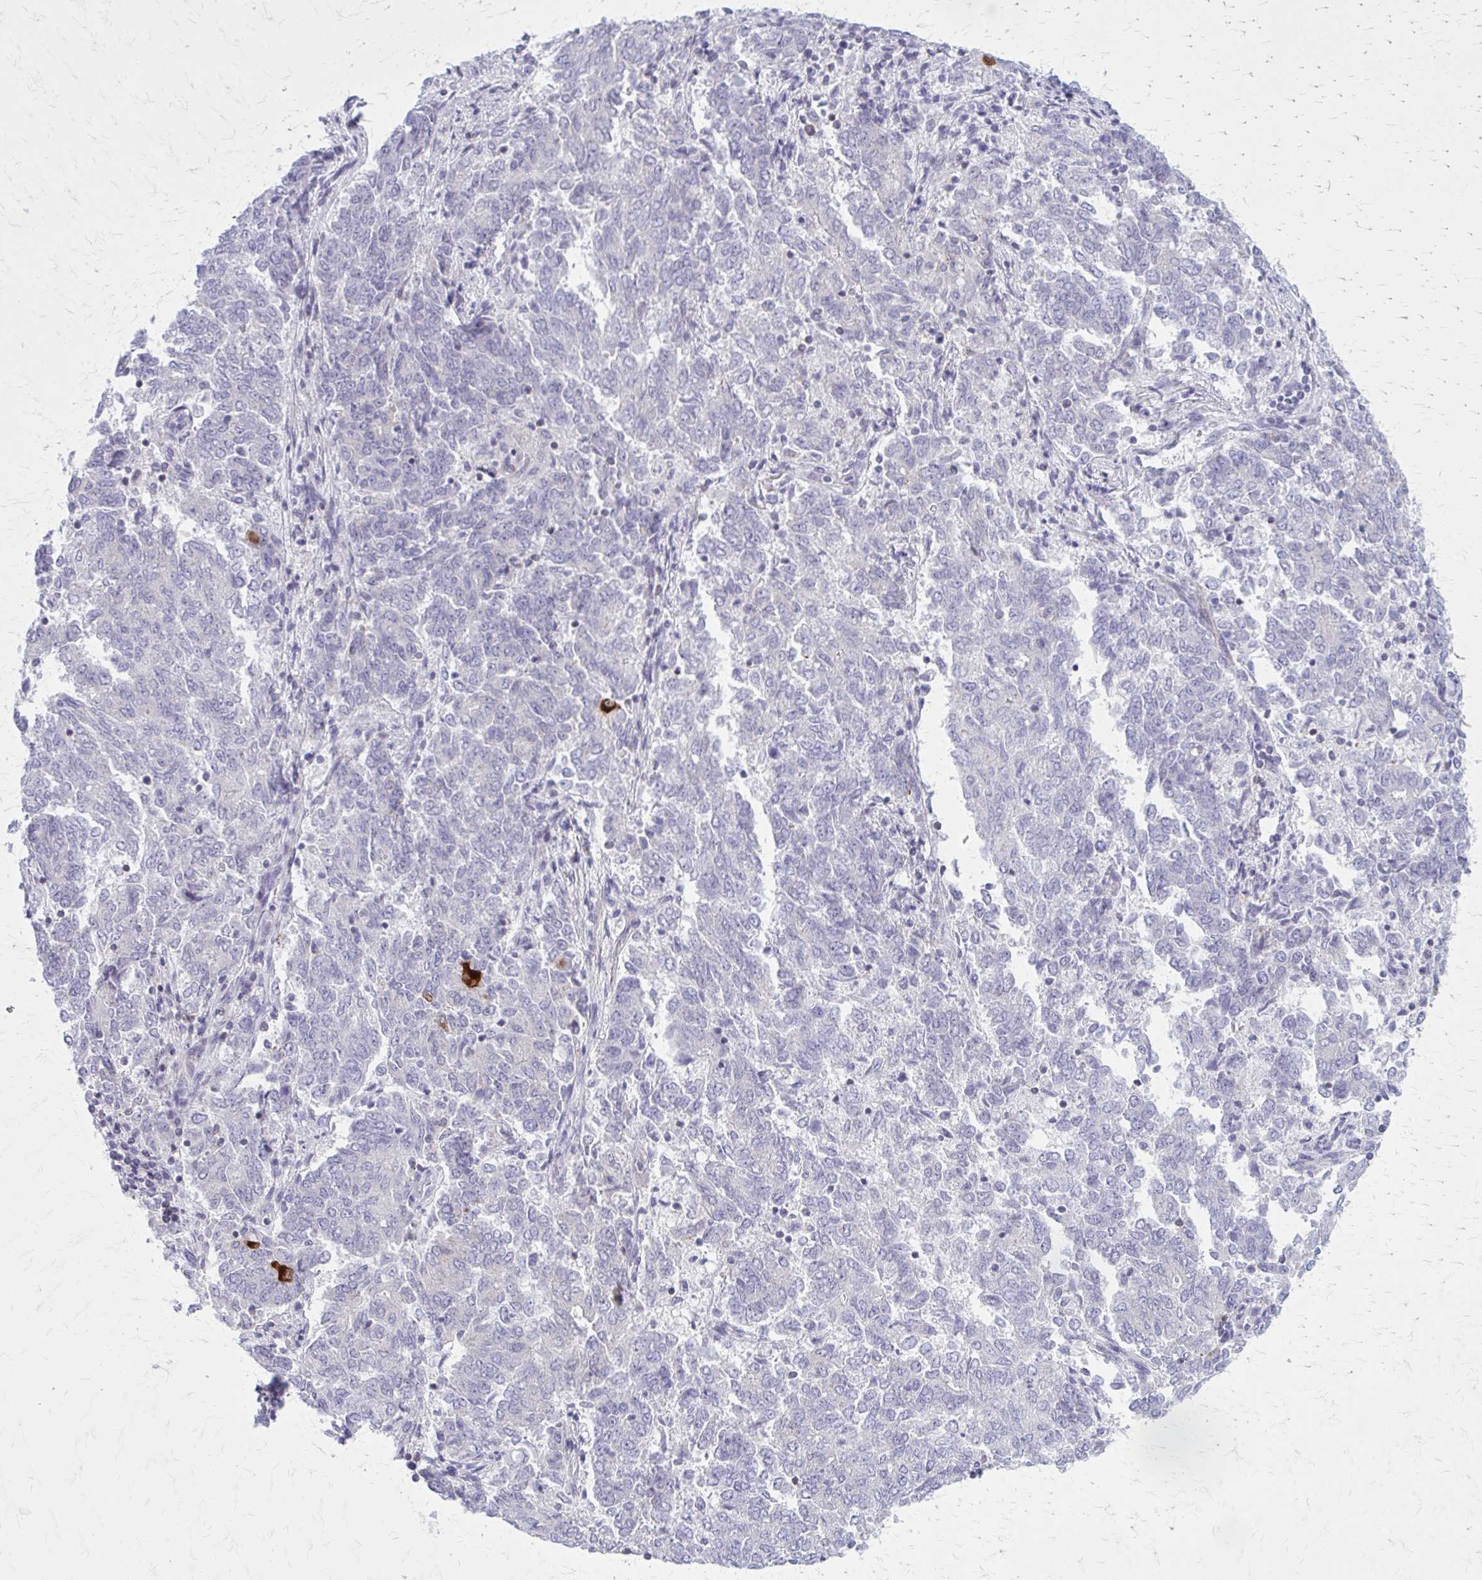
{"staining": {"intensity": "strong", "quantity": "<25%", "location": "cytoplasmic/membranous"}, "tissue": "endometrial cancer", "cell_type": "Tumor cells", "image_type": "cancer", "snomed": [{"axis": "morphology", "description": "Adenocarcinoma, NOS"}, {"axis": "topography", "description": "Endometrium"}], "caption": "An IHC histopathology image of tumor tissue is shown. Protein staining in brown labels strong cytoplasmic/membranous positivity in adenocarcinoma (endometrial) within tumor cells. (DAB (3,3'-diaminobenzidine) IHC, brown staining for protein, blue staining for nuclei).", "gene": "PITPNM1", "patient": {"sex": "female", "age": 80}}